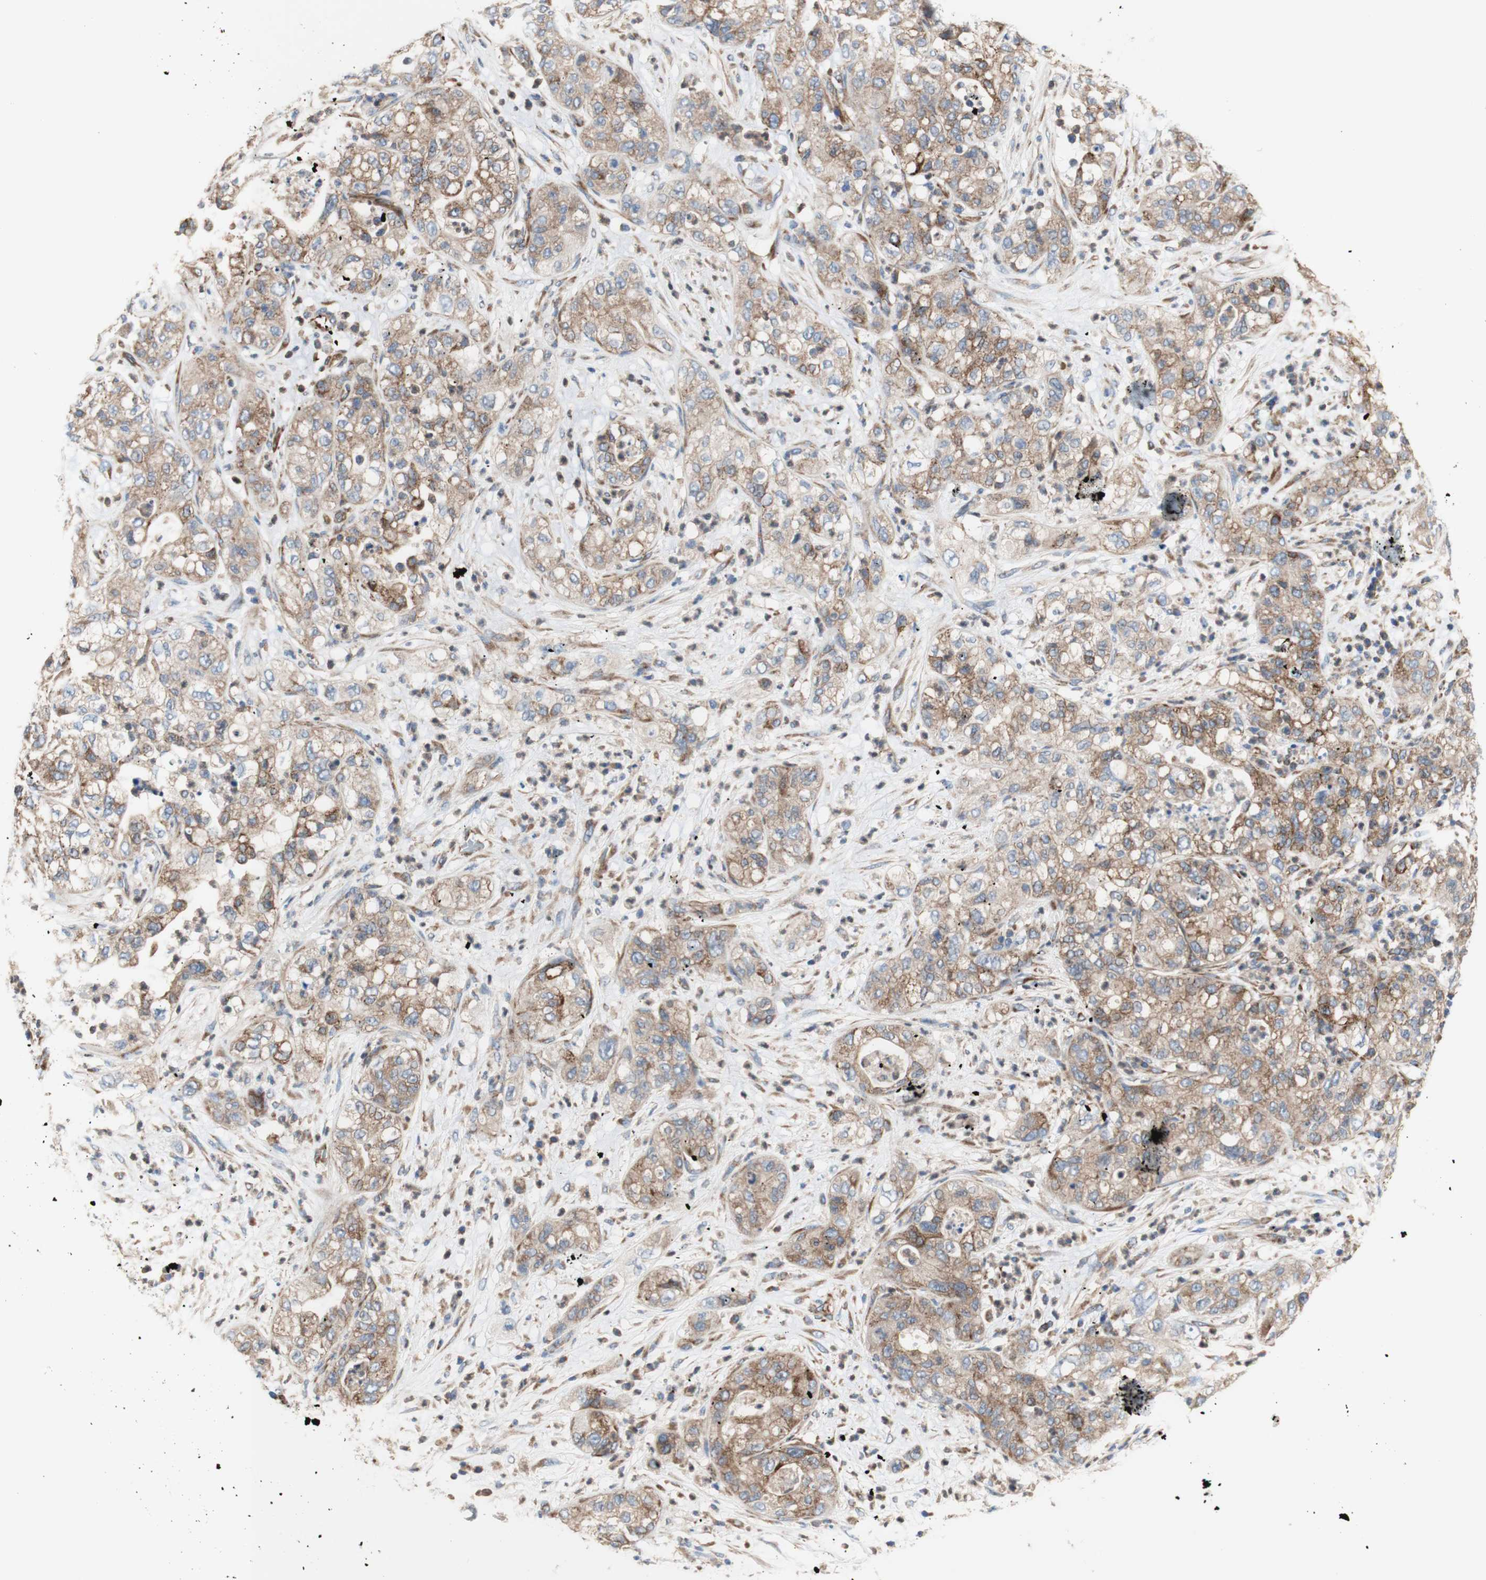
{"staining": {"intensity": "moderate", "quantity": ">75%", "location": "cytoplasmic/membranous"}, "tissue": "pancreatic cancer", "cell_type": "Tumor cells", "image_type": "cancer", "snomed": [{"axis": "morphology", "description": "Adenocarcinoma, NOS"}, {"axis": "topography", "description": "Pancreas"}], "caption": "High-power microscopy captured an IHC micrograph of pancreatic adenocarcinoma, revealing moderate cytoplasmic/membranous positivity in about >75% of tumor cells. The staining was performed using DAB, with brown indicating positive protein expression. Nuclei are stained blue with hematoxylin.", "gene": "FMR1", "patient": {"sex": "female", "age": 78}}